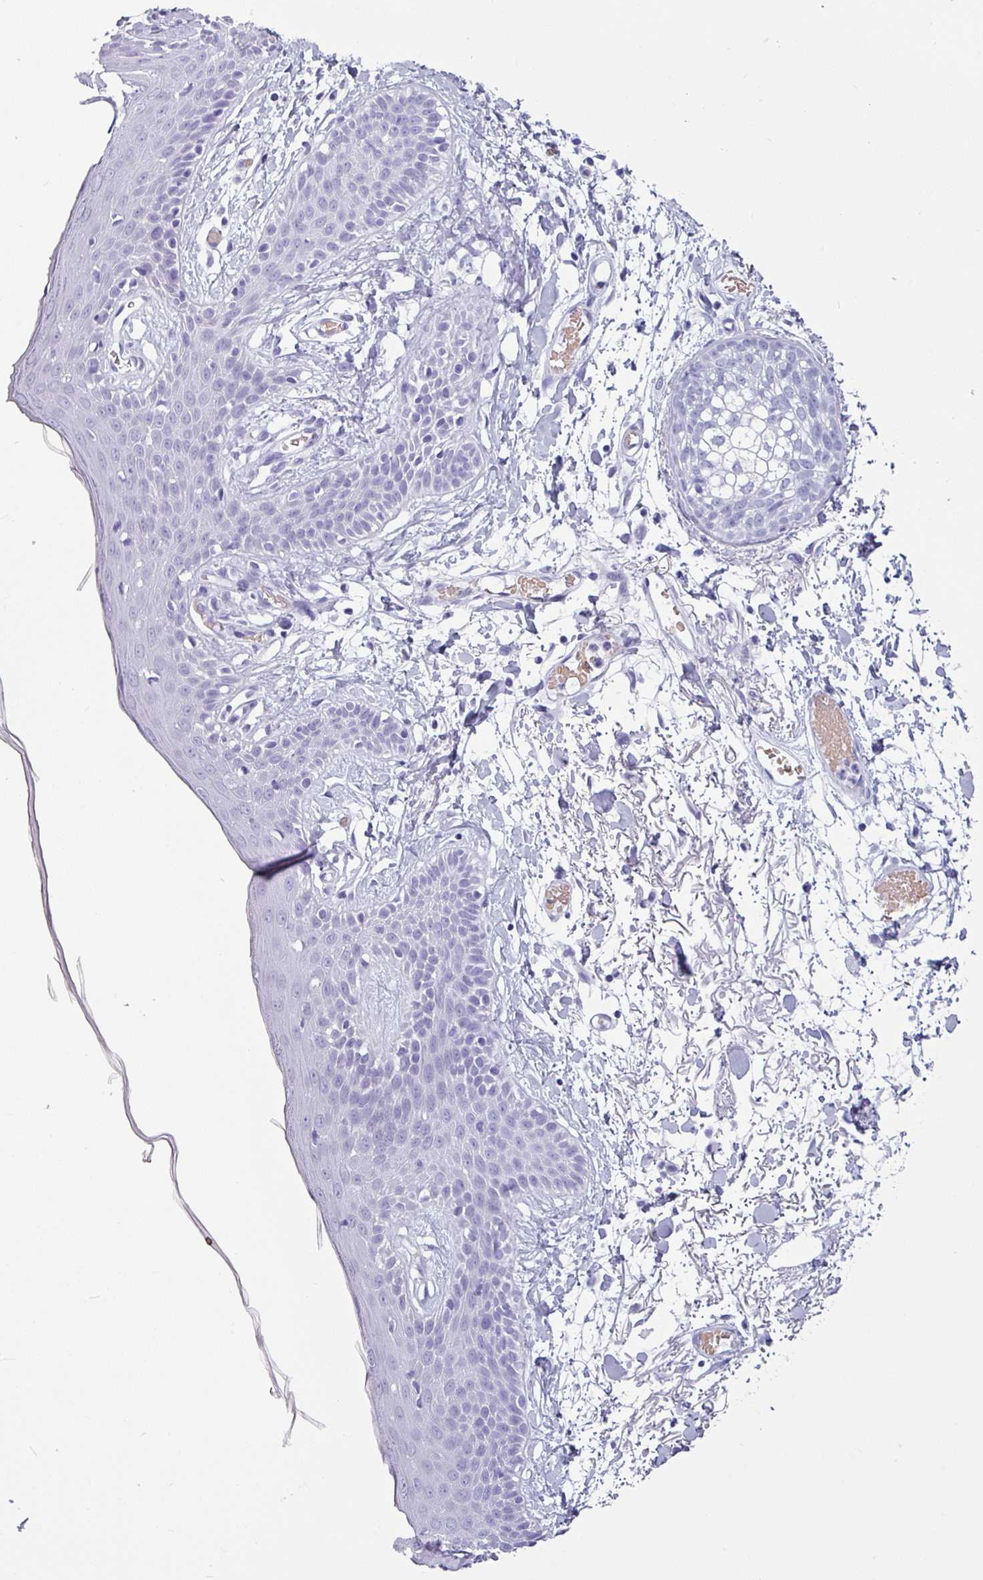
{"staining": {"intensity": "negative", "quantity": "none", "location": "none"}, "tissue": "skin", "cell_type": "Fibroblasts", "image_type": "normal", "snomed": [{"axis": "morphology", "description": "Normal tissue, NOS"}, {"axis": "topography", "description": "Skin"}], "caption": "Protein analysis of normal skin displays no significant expression in fibroblasts. The staining was performed using DAB (3,3'-diaminobenzidine) to visualize the protein expression in brown, while the nuclei were stained in blue with hematoxylin (Magnification: 20x).", "gene": "CRYBB2", "patient": {"sex": "male", "age": 79}}